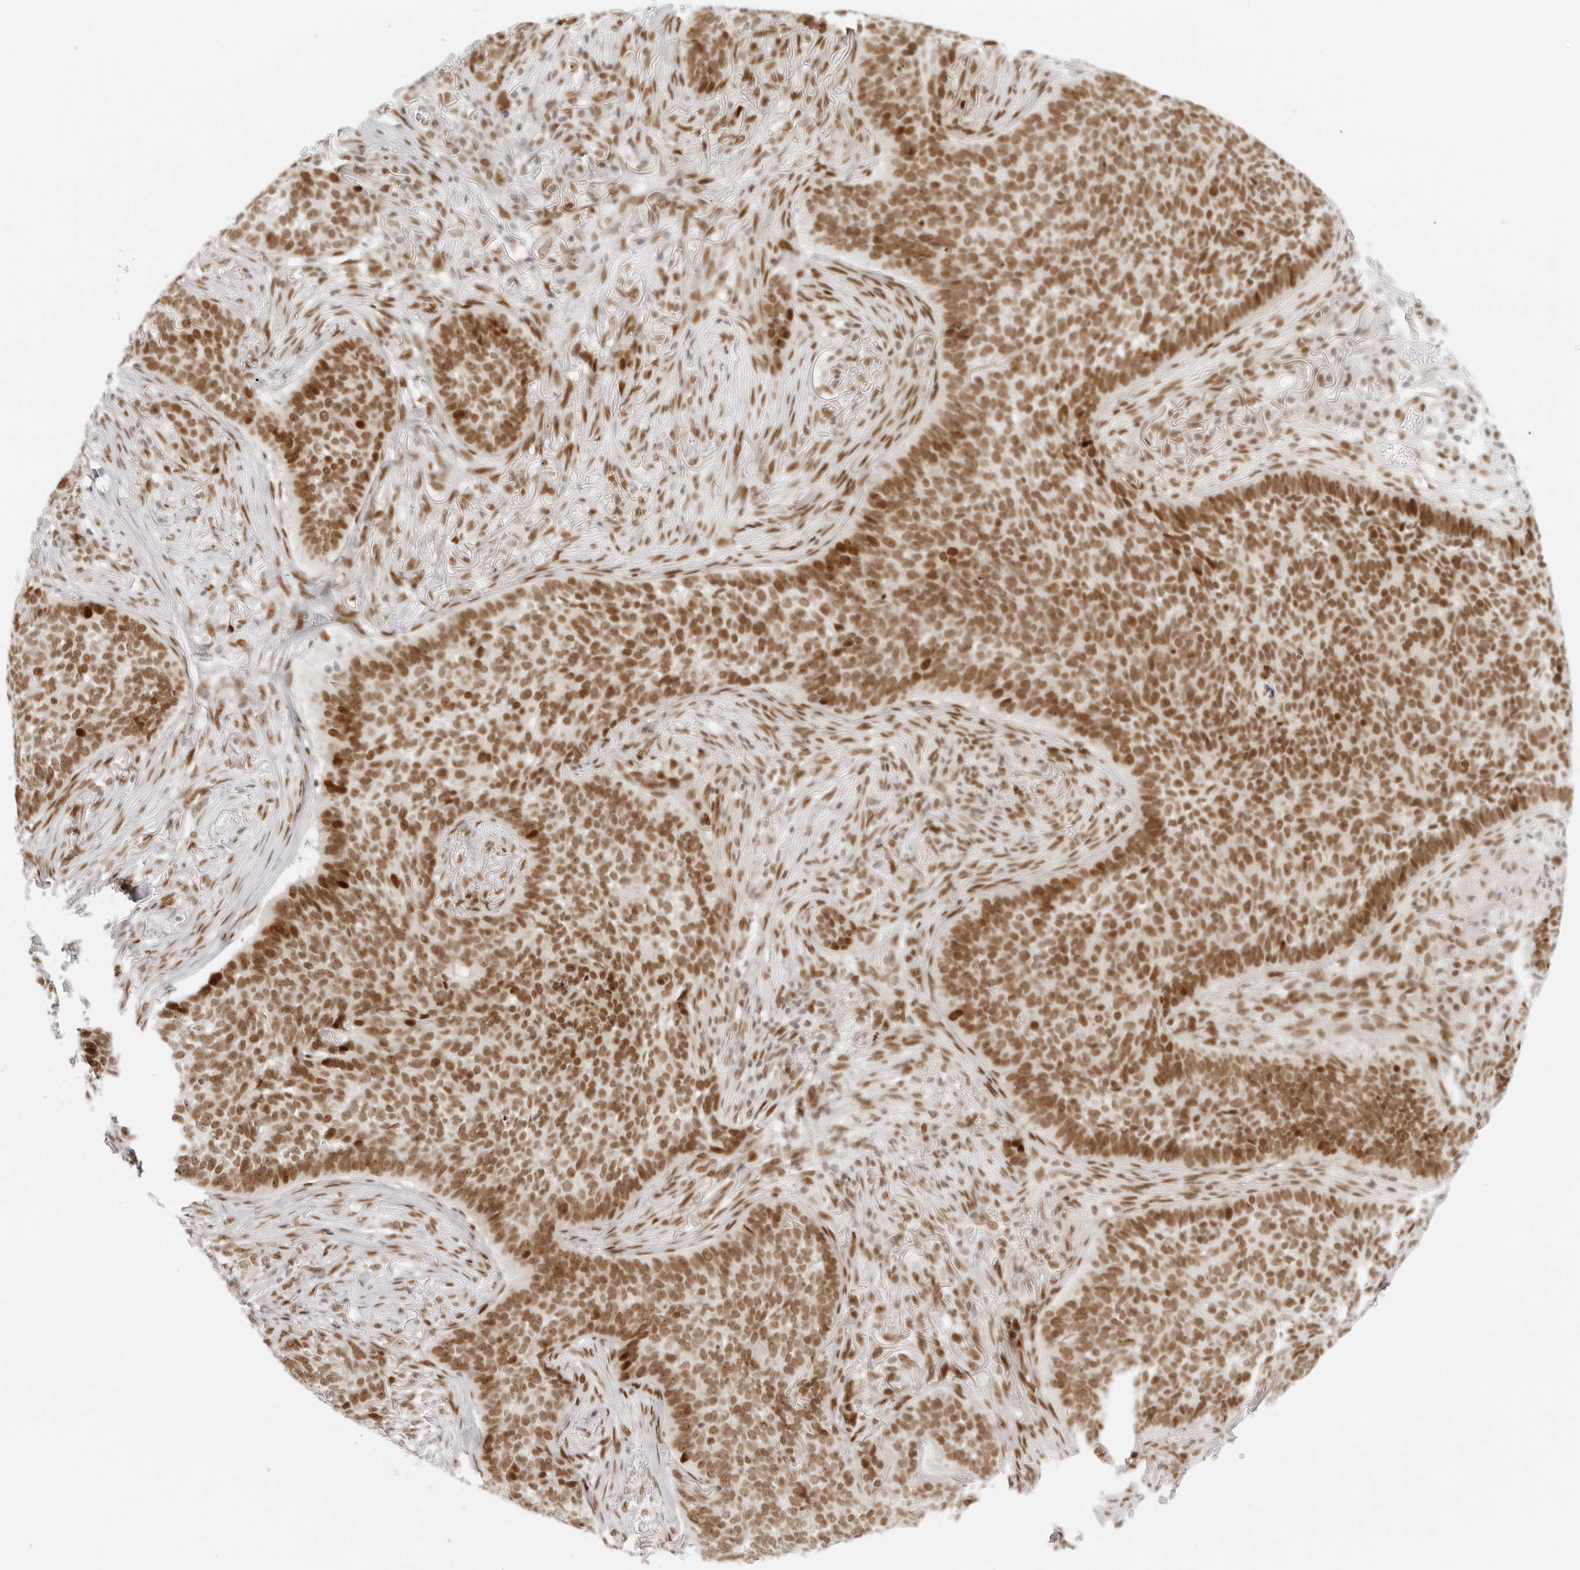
{"staining": {"intensity": "moderate", "quantity": ">75%", "location": "nuclear"}, "tissue": "skin cancer", "cell_type": "Tumor cells", "image_type": "cancer", "snomed": [{"axis": "morphology", "description": "Basal cell carcinoma"}, {"axis": "topography", "description": "Skin"}], "caption": "Immunohistochemical staining of skin cancer shows moderate nuclear protein expression in approximately >75% of tumor cells. Immunohistochemistry (ihc) stains the protein of interest in brown and the nuclei are stained blue.", "gene": "RCC1", "patient": {"sex": "male", "age": 85}}